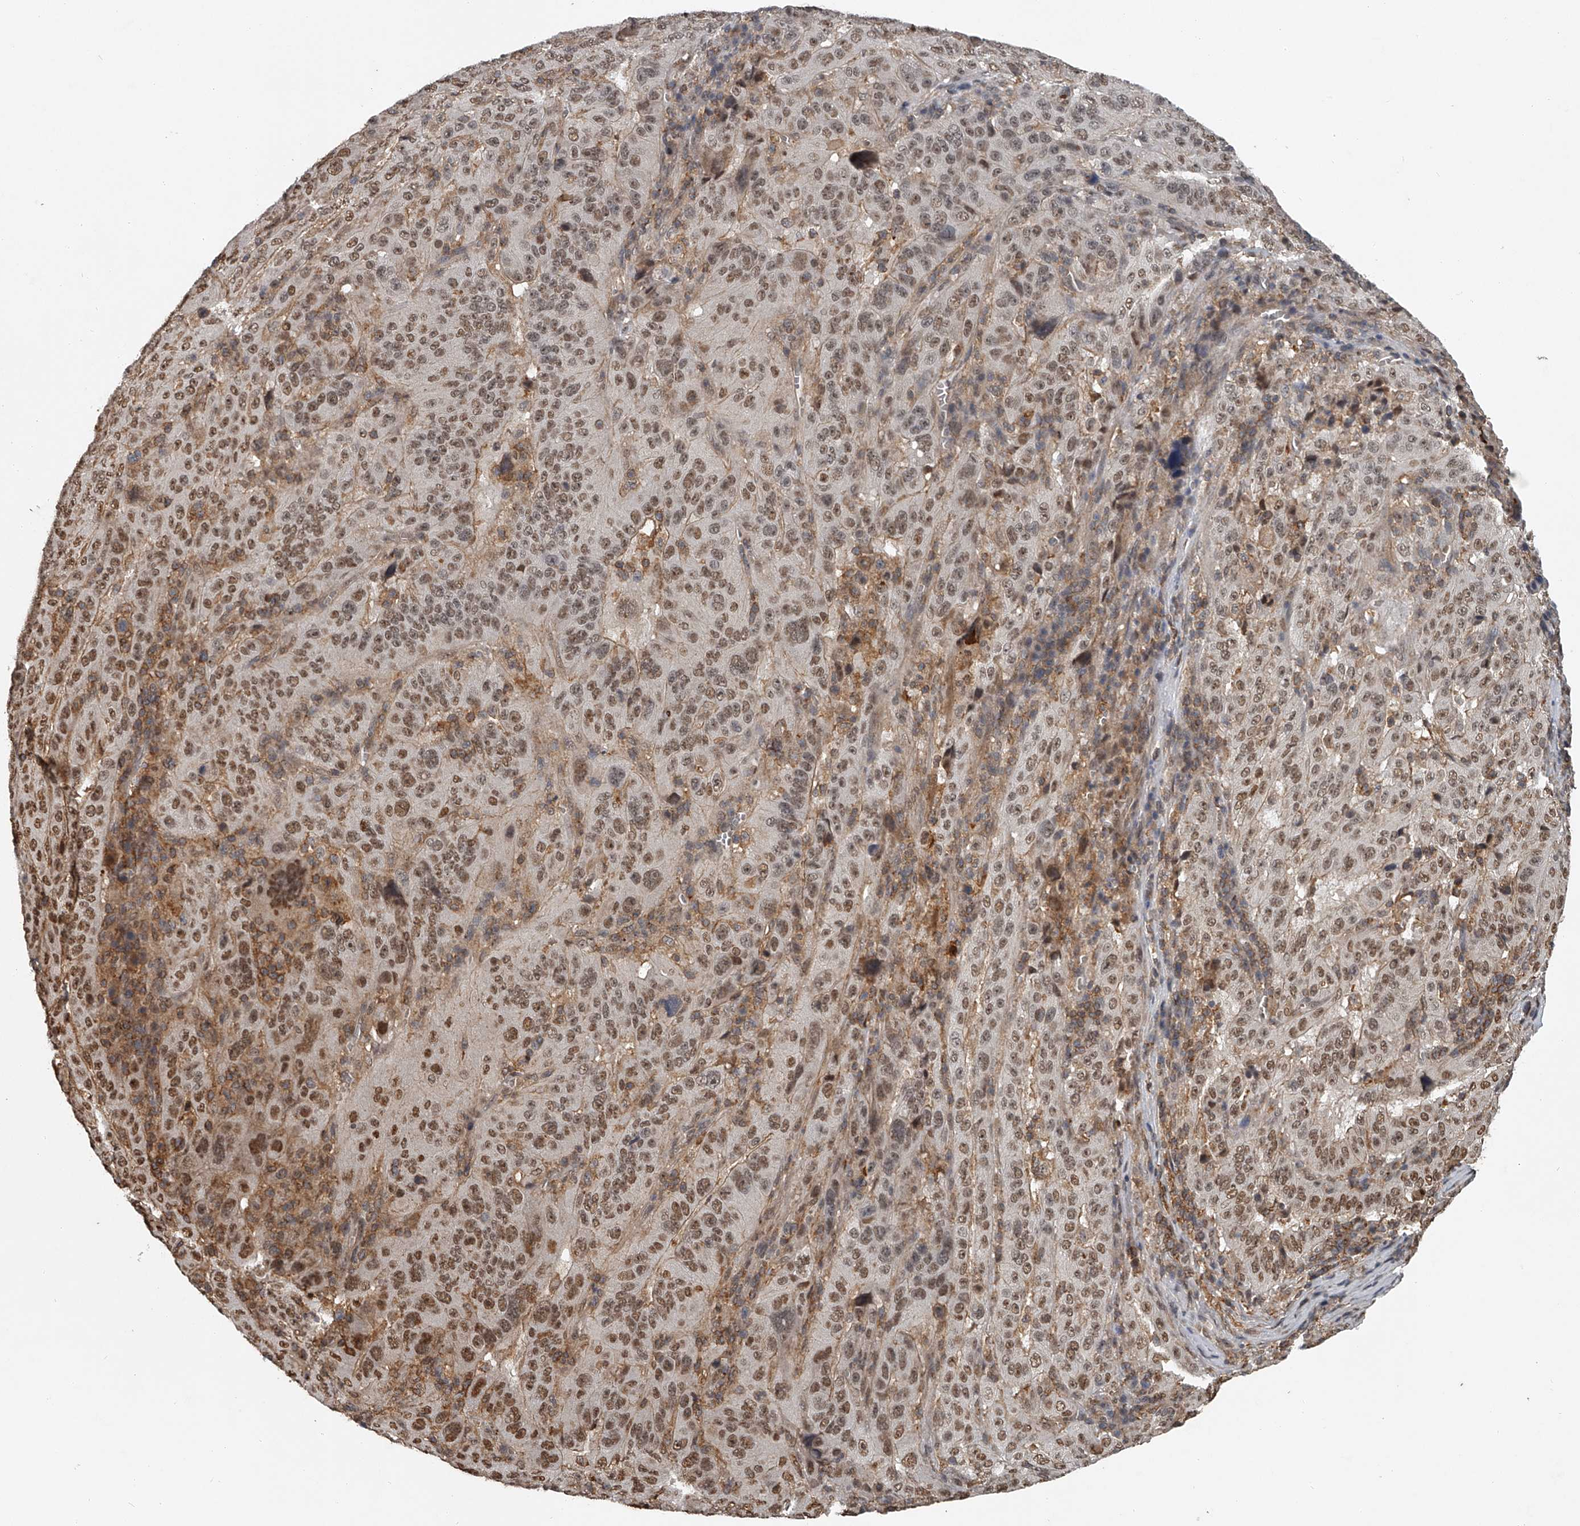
{"staining": {"intensity": "moderate", "quantity": ">75%", "location": "cytoplasmic/membranous,nuclear"}, "tissue": "pancreatic cancer", "cell_type": "Tumor cells", "image_type": "cancer", "snomed": [{"axis": "morphology", "description": "Adenocarcinoma, NOS"}, {"axis": "topography", "description": "Pancreas"}], "caption": "Pancreatic cancer tissue exhibits moderate cytoplasmic/membranous and nuclear positivity in approximately >75% of tumor cells", "gene": "PLEKHG1", "patient": {"sex": "male", "age": 63}}